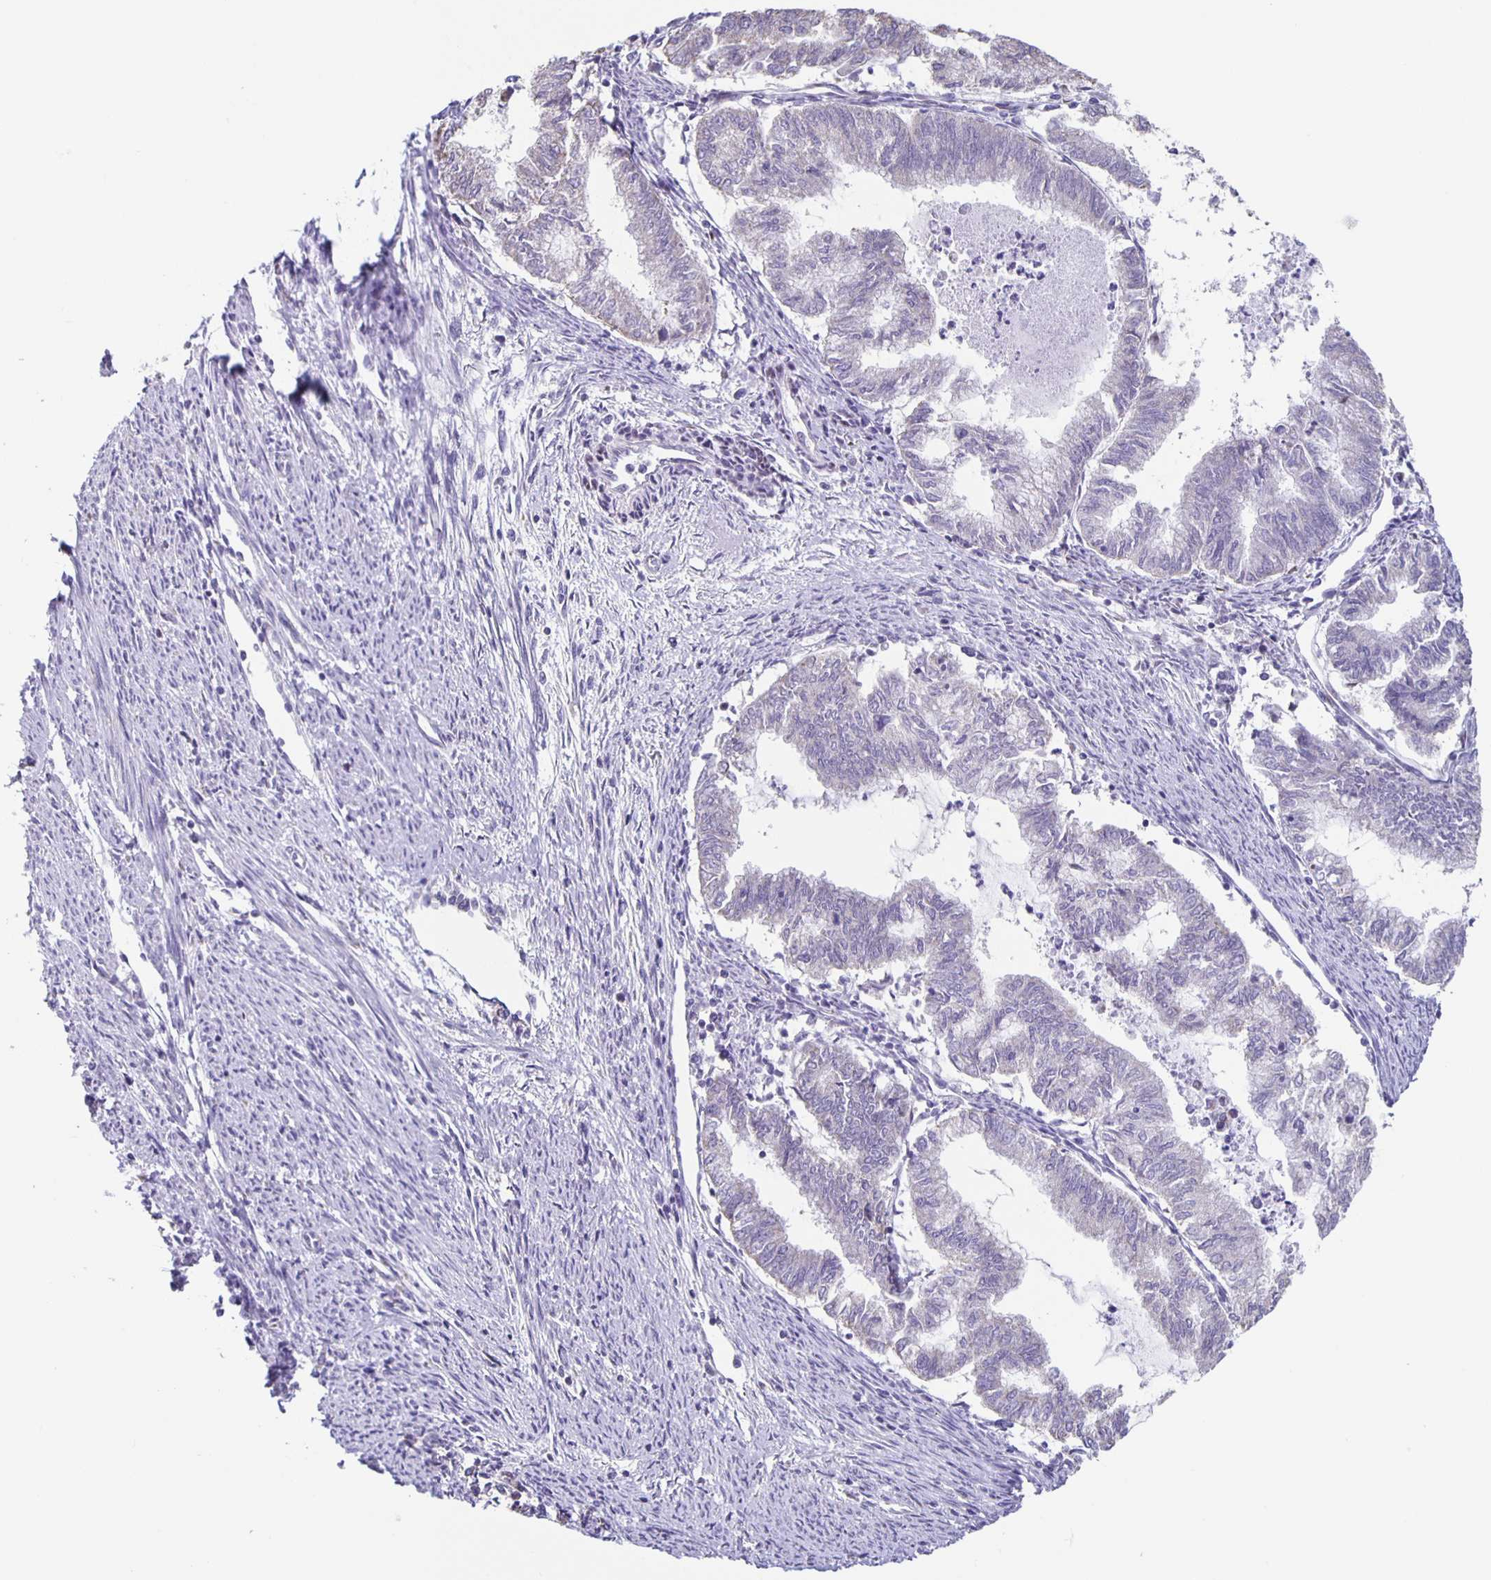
{"staining": {"intensity": "negative", "quantity": "none", "location": "none"}, "tissue": "endometrial cancer", "cell_type": "Tumor cells", "image_type": "cancer", "snomed": [{"axis": "morphology", "description": "Adenocarcinoma, NOS"}, {"axis": "topography", "description": "Endometrium"}], "caption": "DAB immunohistochemical staining of human adenocarcinoma (endometrial) displays no significant staining in tumor cells.", "gene": "TPPP", "patient": {"sex": "female", "age": 79}}